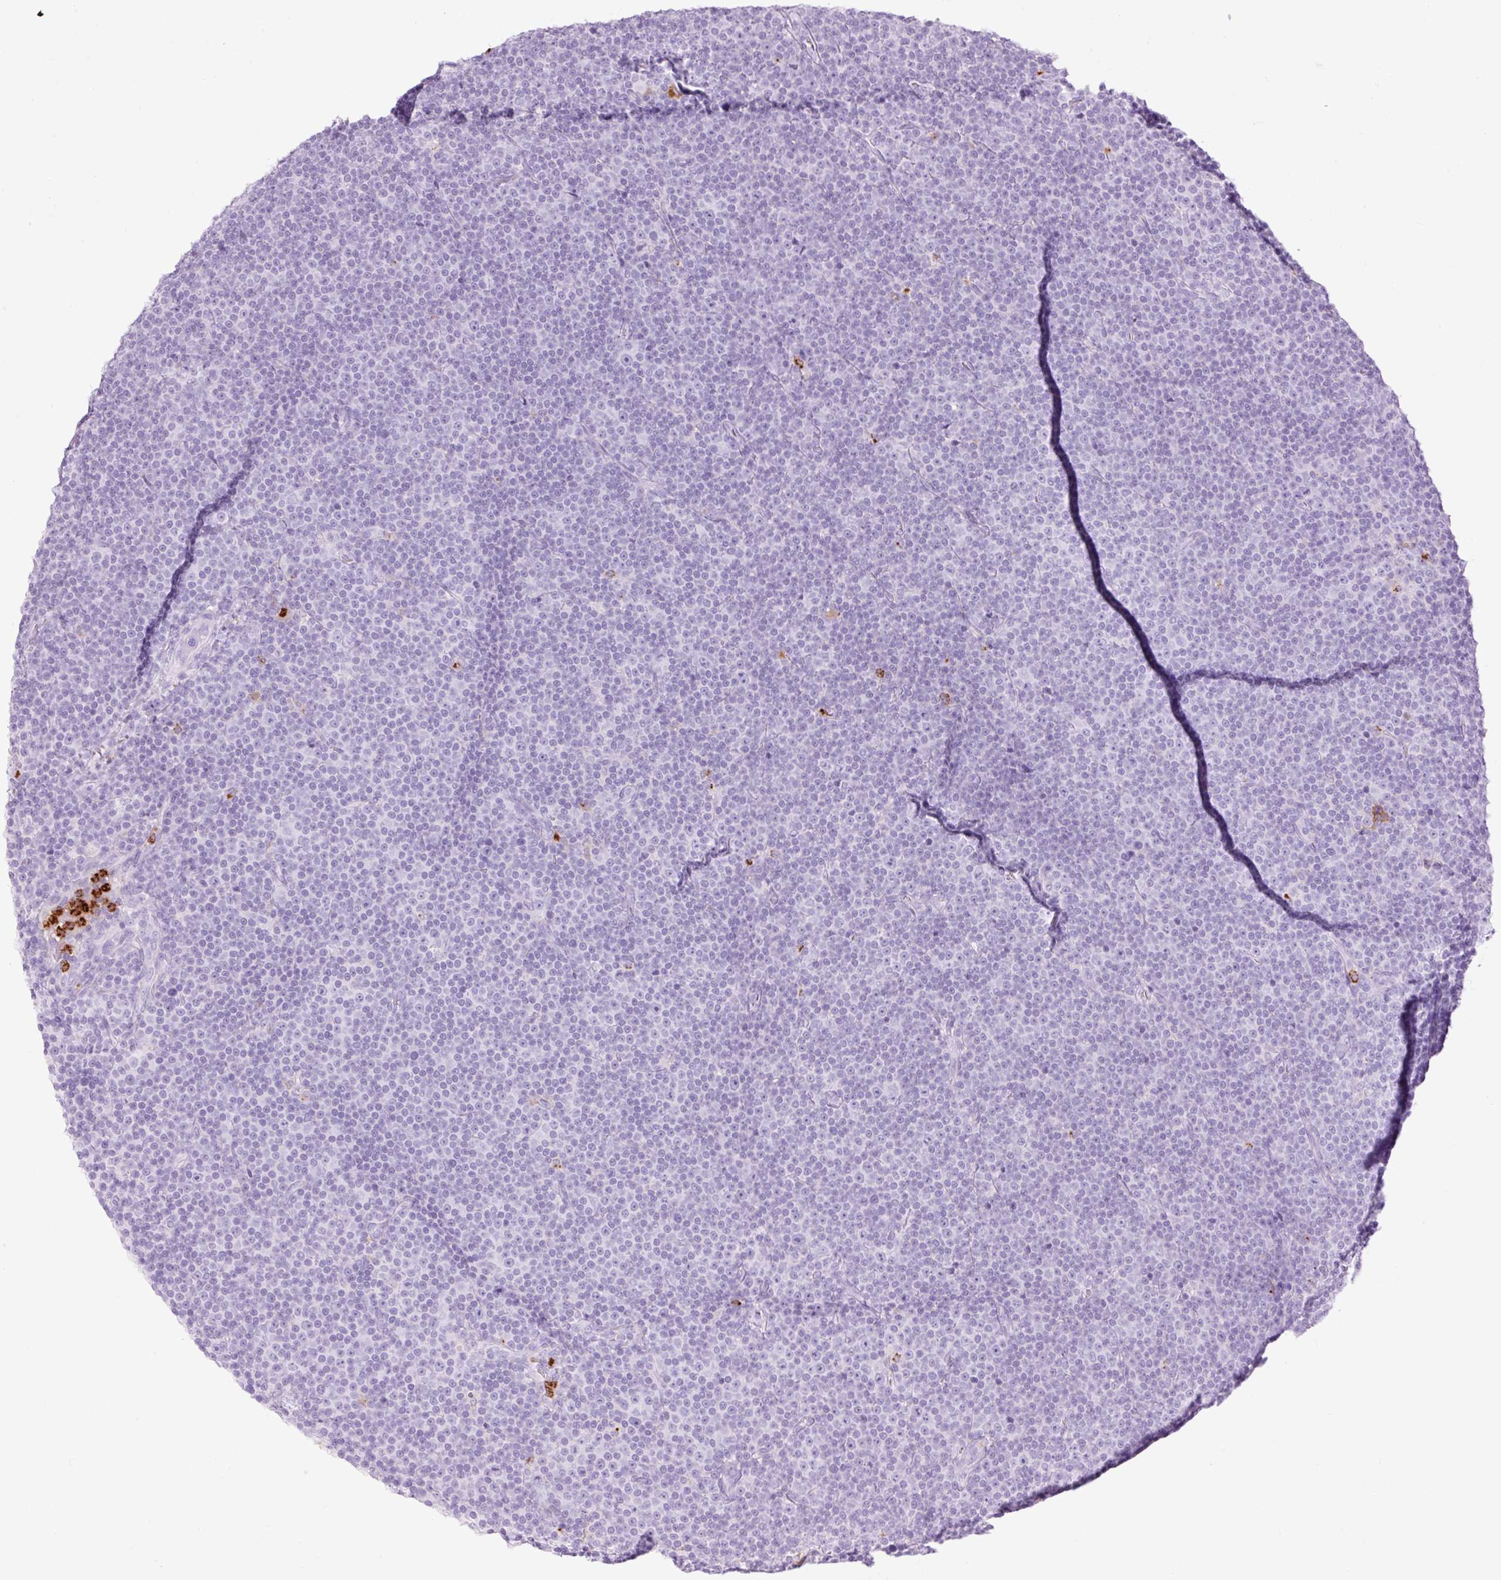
{"staining": {"intensity": "negative", "quantity": "none", "location": "none"}, "tissue": "lymphoma", "cell_type": "Tumor cells", "image_type": "cancer", "snomed": [{"axis": "morphology", "description": "Malignant lymphoma, non-Hodgkin's type, Low grade"}, {"axis": "topography", "description": "Lymph node"}], "caption": "A photomicrograph of lymphoma stained for a protein displays no brown staining in tumor cells.", "gene": "LYZ", "patient": {"sex": "female", "age": 67}}